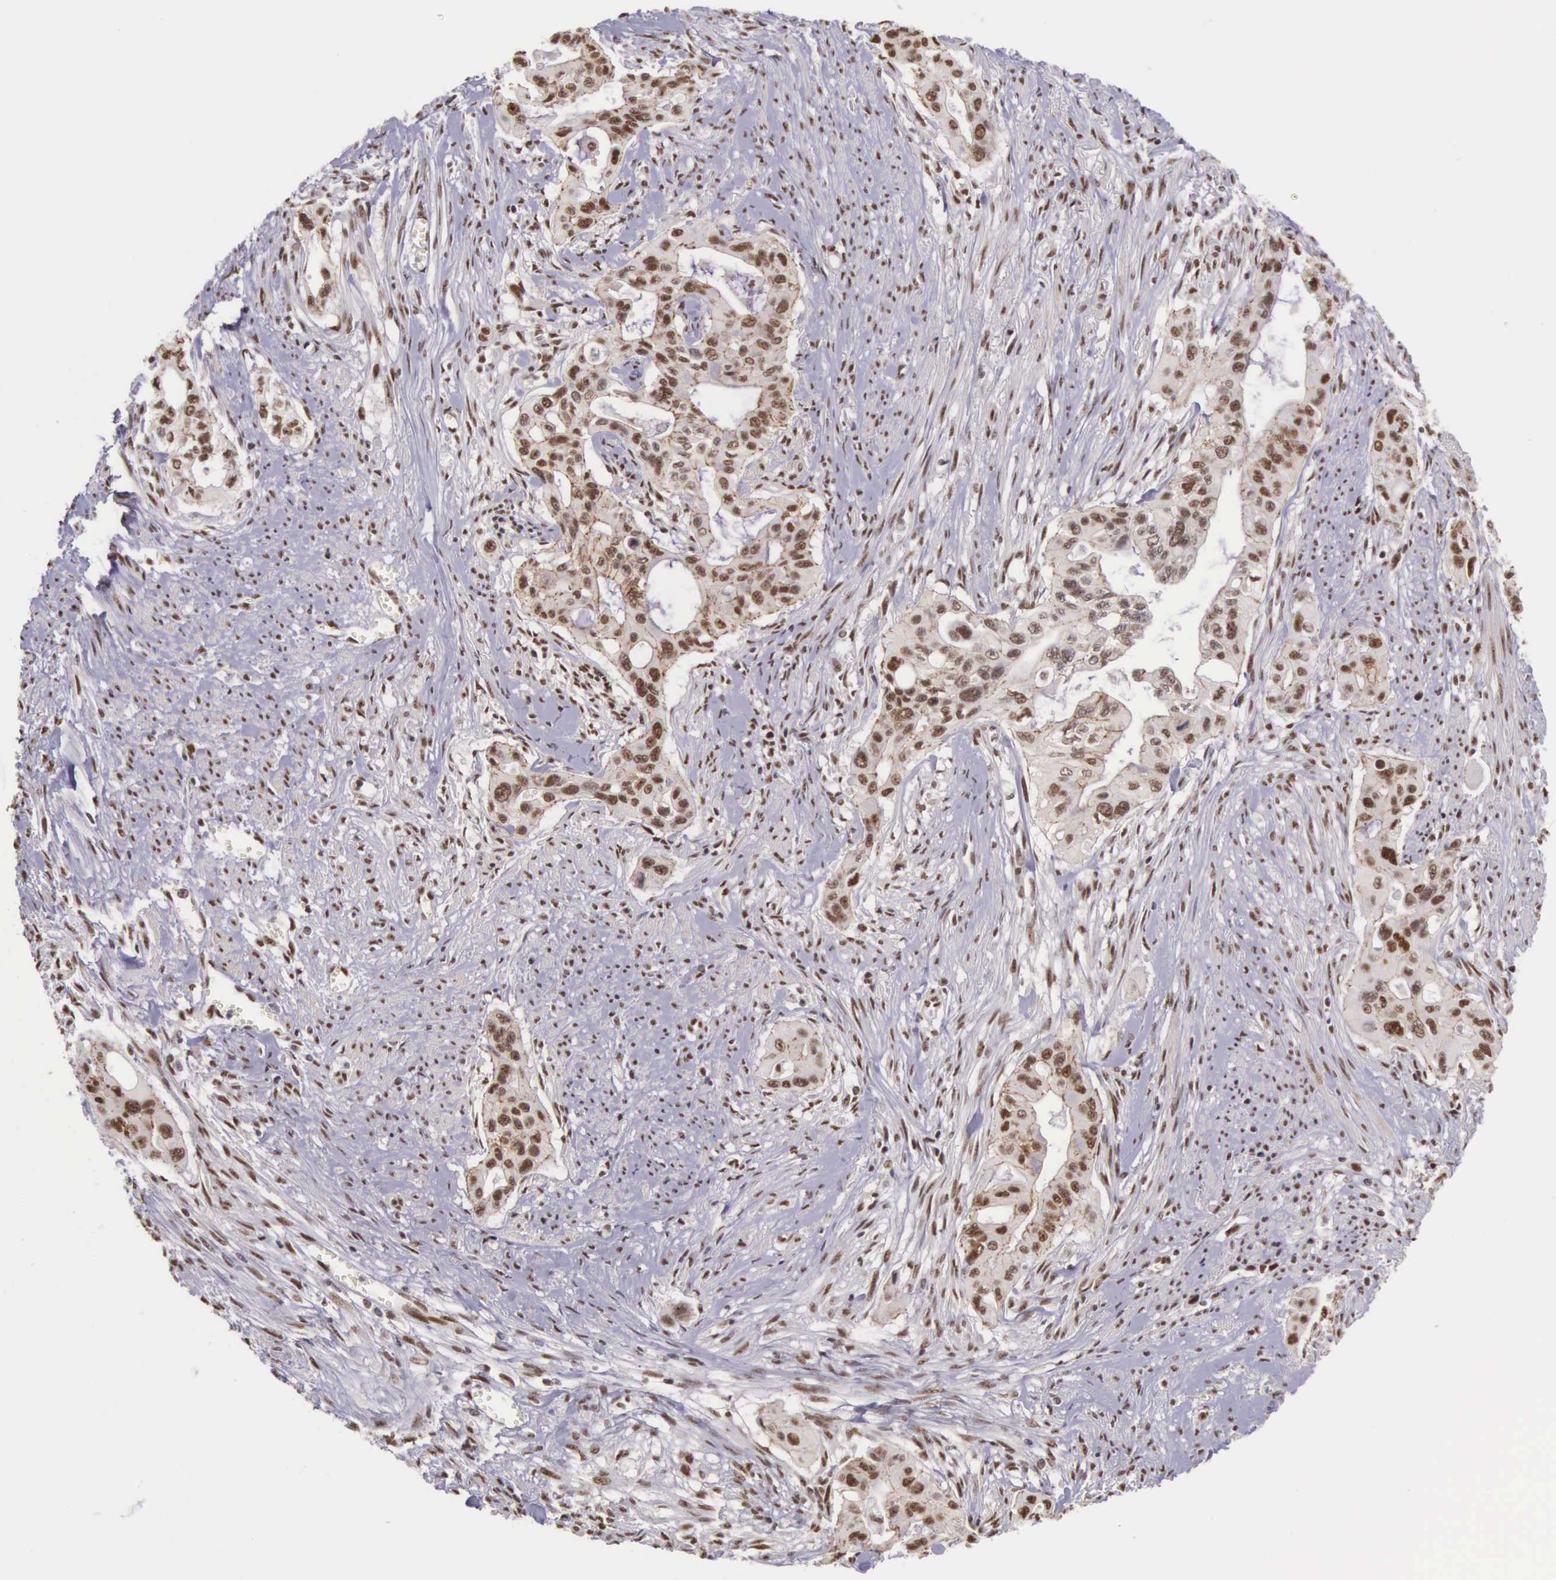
{"staining": {"intensity": "moderate", "quantity": ">75%", "location": "cytoplasmic/membranous,nuclear"}, "tissue": "pancreatic cancer", "cell_type": "Tumor cells", "image_type": "cancer", "snomed": [{"axis": "morphology", "description": "Adenocarcinoma, NOS"}, {"axis": "topography", "description": "Pancreas"}], "caption": "Immunohistochemical staining of pancreatic cancer (adenocarcinoma) displays moderate cytoplasmic/membranous and nuclear protein staining in approximately >75% of tumor cells. (DAB IHC with brightfield microscopy, high magnification).", "gene": "POLR2F", "patient": {"sex": "male", "age": 77}}